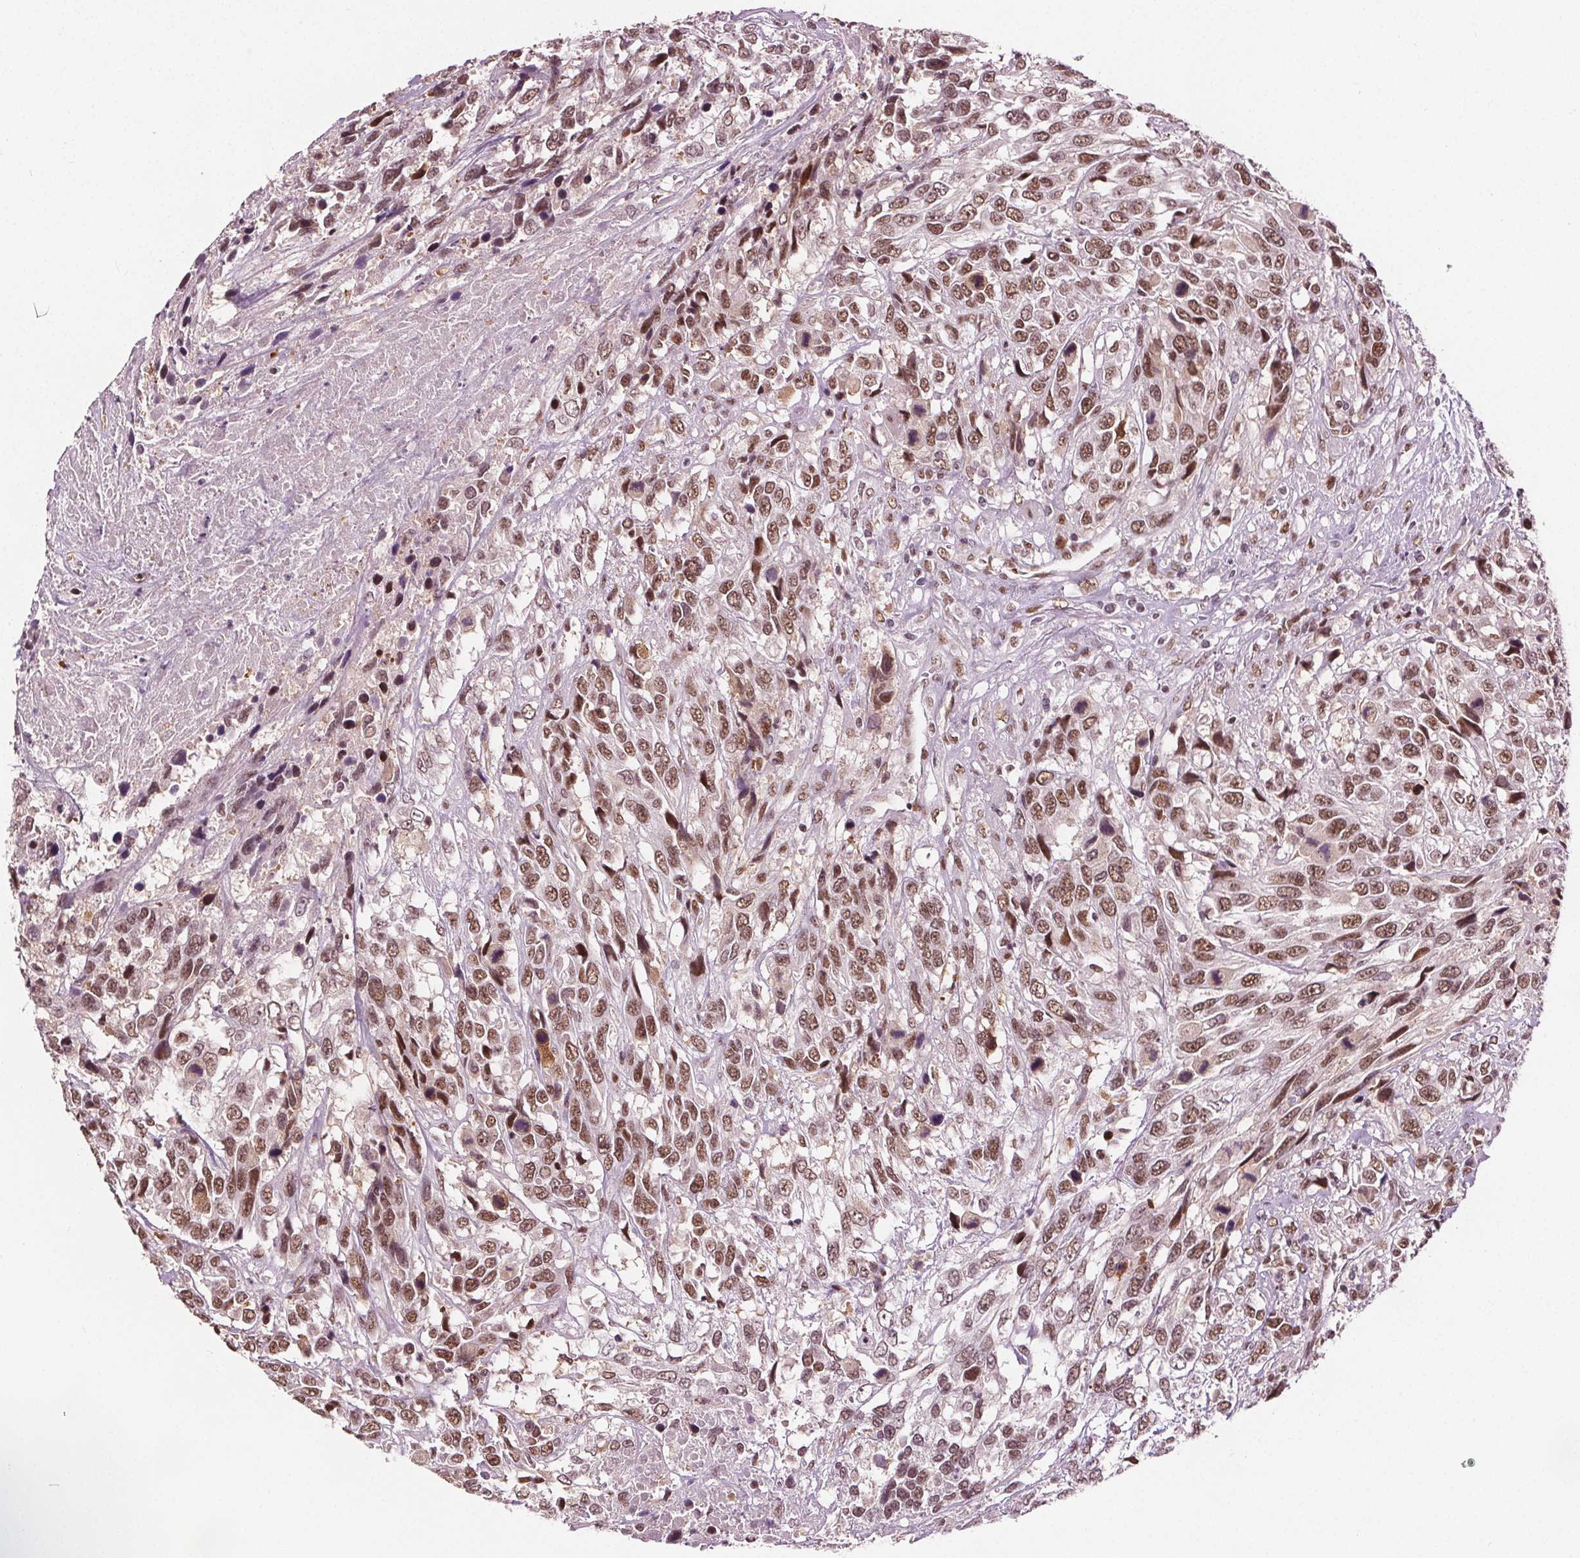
{"staining": {"intensity": "moderate", "quantity": ">75%", "location": "nuclear"}, "tissue": "urothelial cancer", "cell_type": "Tumor cells", "image_type": "cancer", "snomed": [{"axis": "morphology", "description": "Urothelial carcinoma, High grade"}, {"axis": "topography", "description": "Urinary bladder"}], "caption": "A brown stain labels moderate nuclear expression of a protein in urothelial cancer tumor cells. (IHC, brightfield microscopy, high magnification).", "gene": "IWS1", "patient": {"sex": "female", "age": 70}}